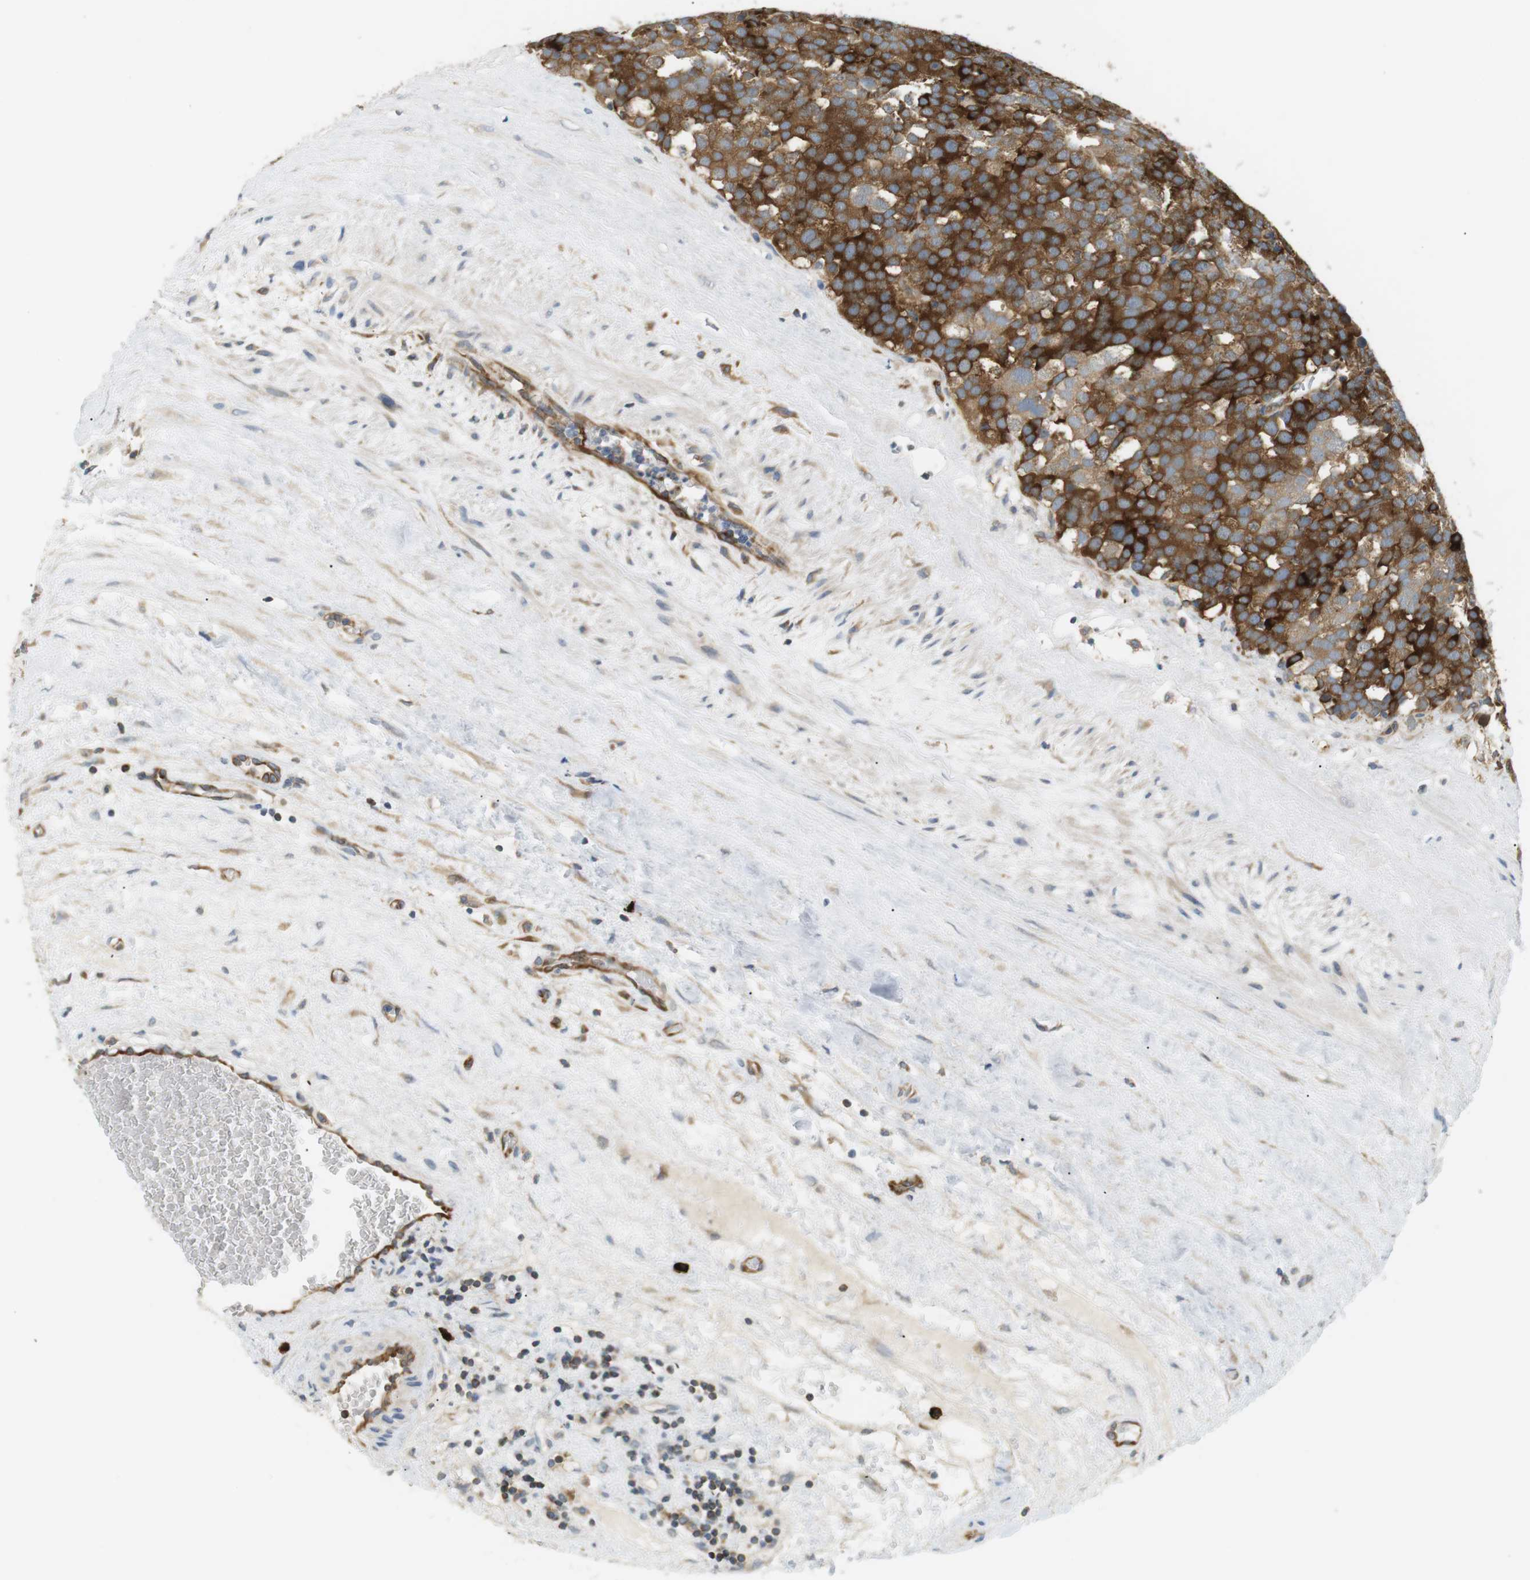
{"staining": {"intensity": "strong", "quantity": ">75%", "location": "cytoplasmic/membranous"}, "tissue": "testis cancer", "cell_type": "Tumor cells", "image_type": "cancer", "snomed": [{"axis": "morphology", "description": "Seminoma, NOS"}, {"axis": "topography", "description": "Testis"}], "caption": "Immunohistochemical staining of testis cancer exhibits strong cytoplasmic/membranous protein expression in about >75% of tumor cells.", "gene": "TMEM200A", "patient": {"sex": "male", "age": 71}}